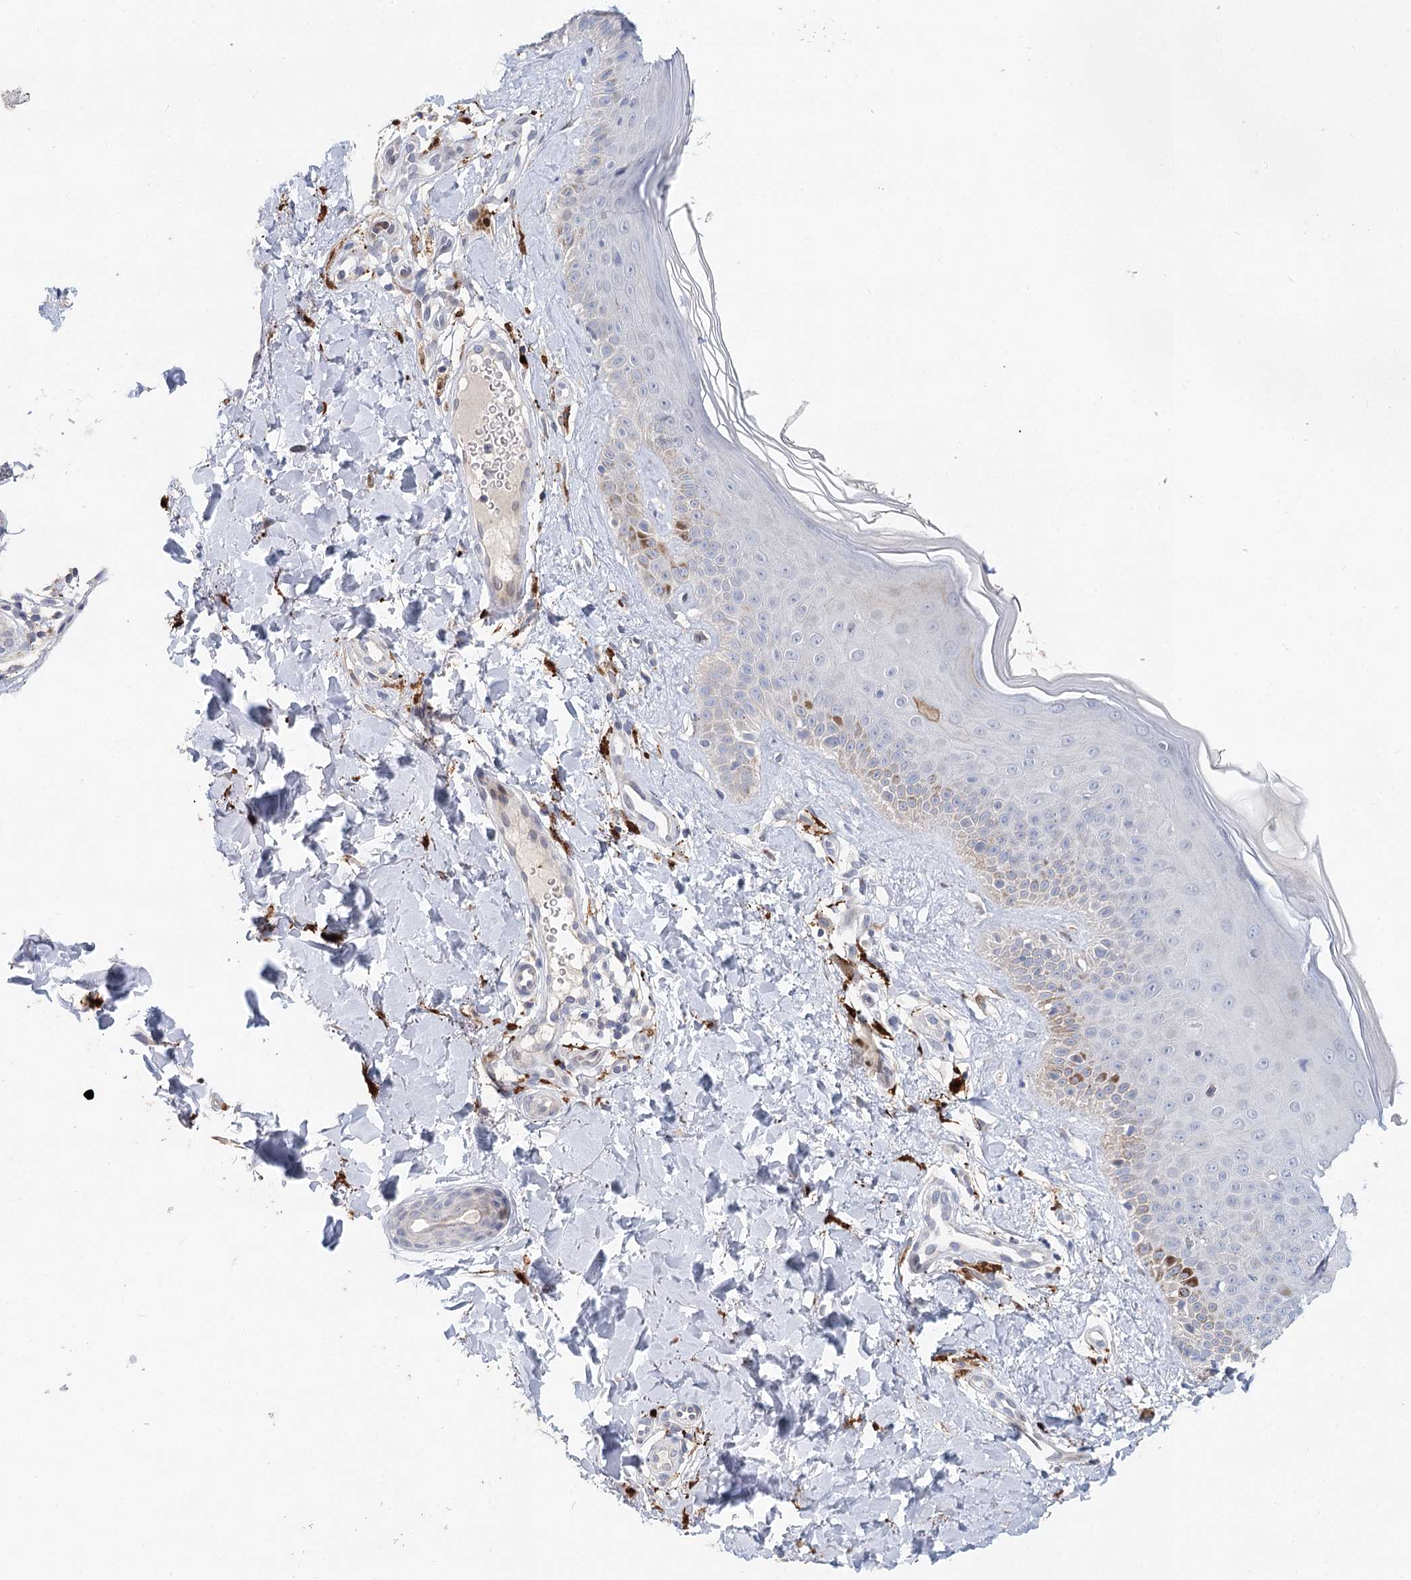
{"staining": {"intensity": "strong", "quantity": "25%-75%", "location": "cytoplasmic/membranous"}, "tissue": "skin", "cell_type": "Fibroblasts", "image_type": "normal", "snomed": [{"axis": "morphology", "description": "Normal tissue, NOS"}, {"axis": "topography", "description": "Skin"}], "caption": "Protein analysis of benign skin exhibits strong cytoplasmic/membranous positivity in about 25%-75% of fibroblasts.", "gene": "SLC19A3", "patient": {"sex": "male", "age": 52}}